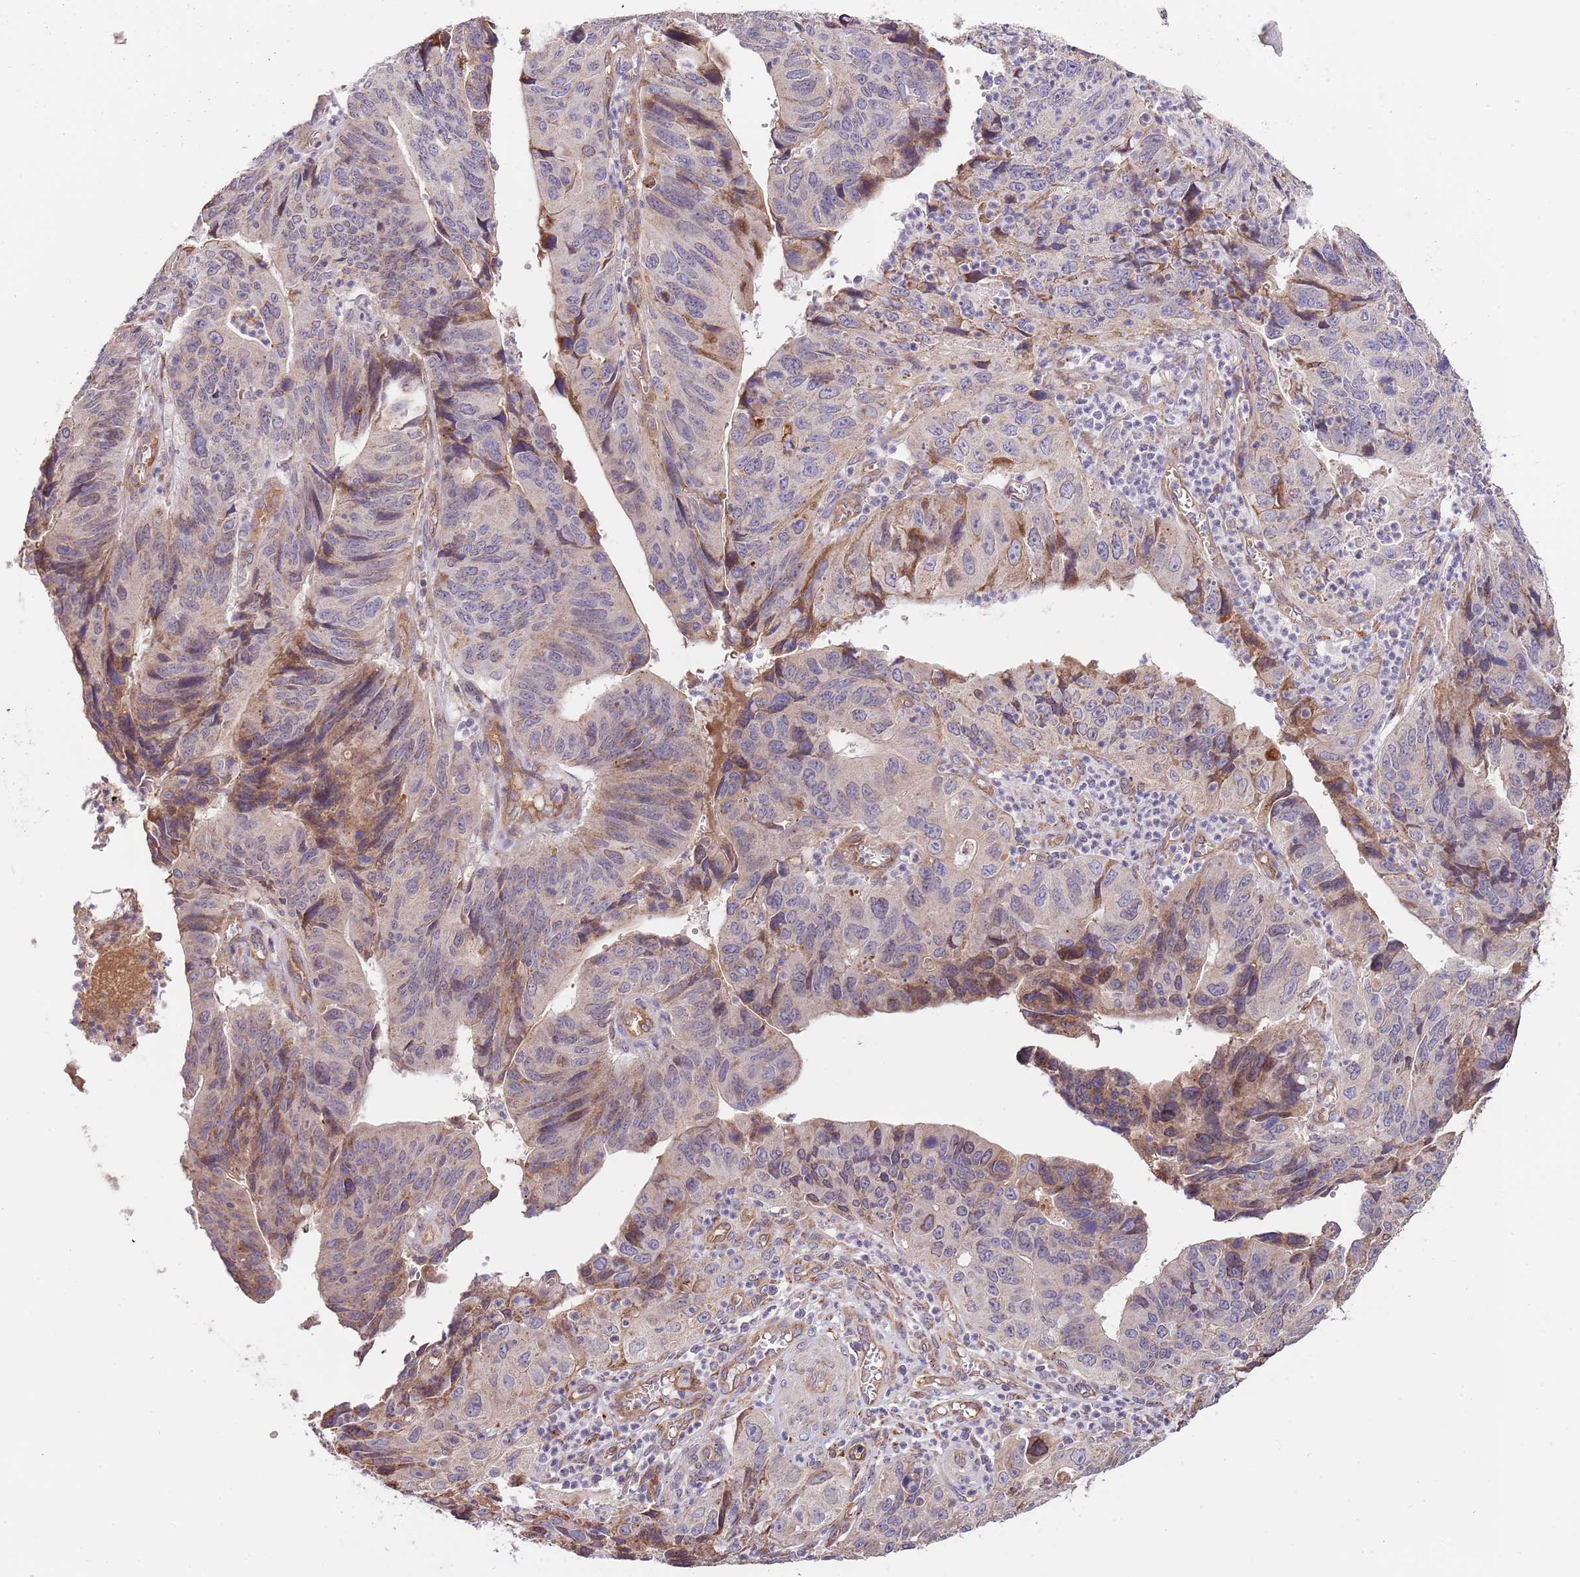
{"staining": {"intensity": "moderate", "quantity": "25%-75%", "location": "cytoplasmic/membranous"}, "tissue": "stomach cancer", "cell_type": "Tumor cells", "image_type": "cancer", "snomed": [{"axis": "morphology", "description": "Adenocarcinoma, NOS"}, {"axis": "topography", "description": "Stomach"}], "caption": "About 25%-75% of tumor cells in stomach cancer (adenocarcinoma) show moderate cytoplasmic/membranous protein expression as visualized by brown immunohistochemical staining.", "gene": "DOCK6", "patient": {"sex": "male", "age": 59}}